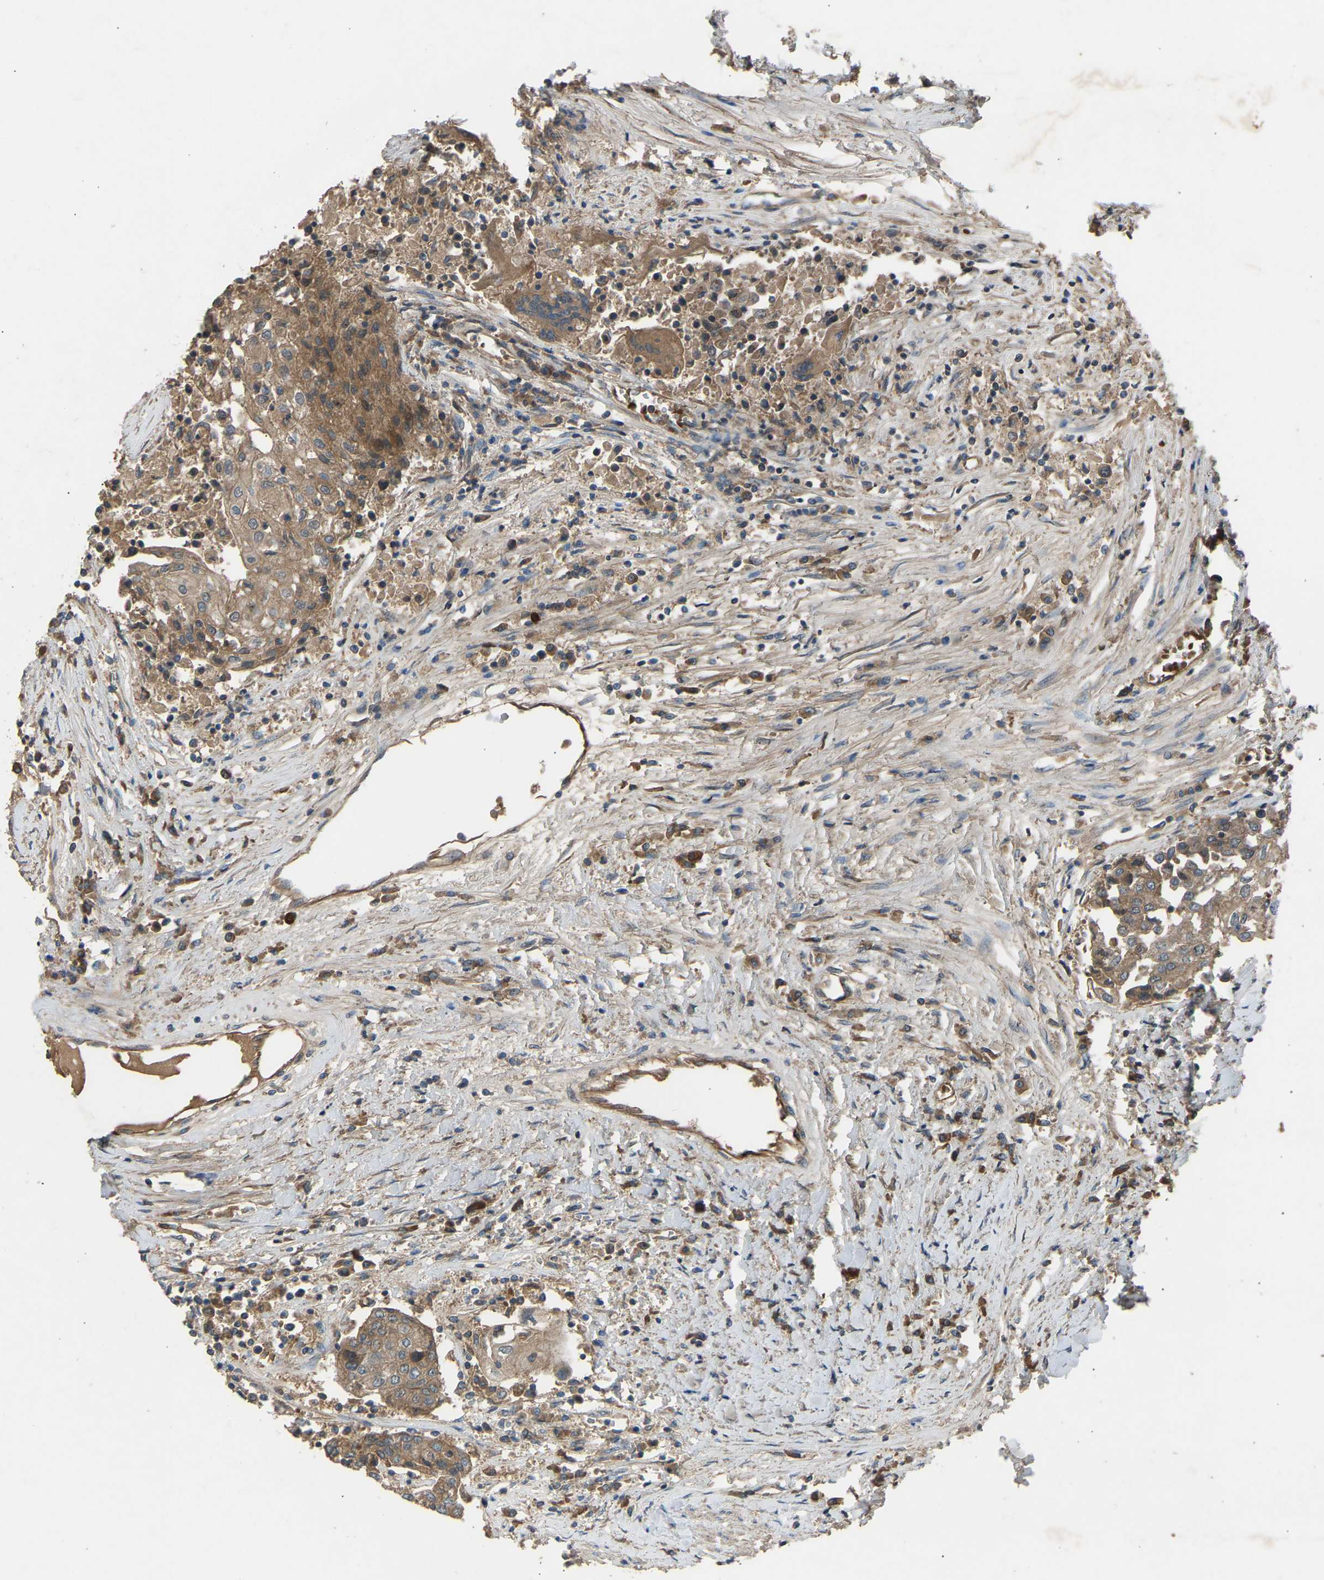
{"staining": {"intensity": "weak", "quantity": ">75%", "location": "cytoplasmic/membranous"}, "tissue": "urothelial cancer", "cell_type": "Tumor cells", "image_type": "cancer", "snomed": [{"axis": "morphology", "description": "Urothelial carcinoma, High grade"}, {"axis": "topography", "description": "Urinary bladder"}], "caption": "IHC micrograph of high-grade urothelial carcinoma stained for a protein (brown), which demonstrates low levels of weak cytoplasmic/membranous staining in approximately >75% of tumor cells.", "gene": "GAS2L1", "patient": {"sex": "female", "age": 85}}